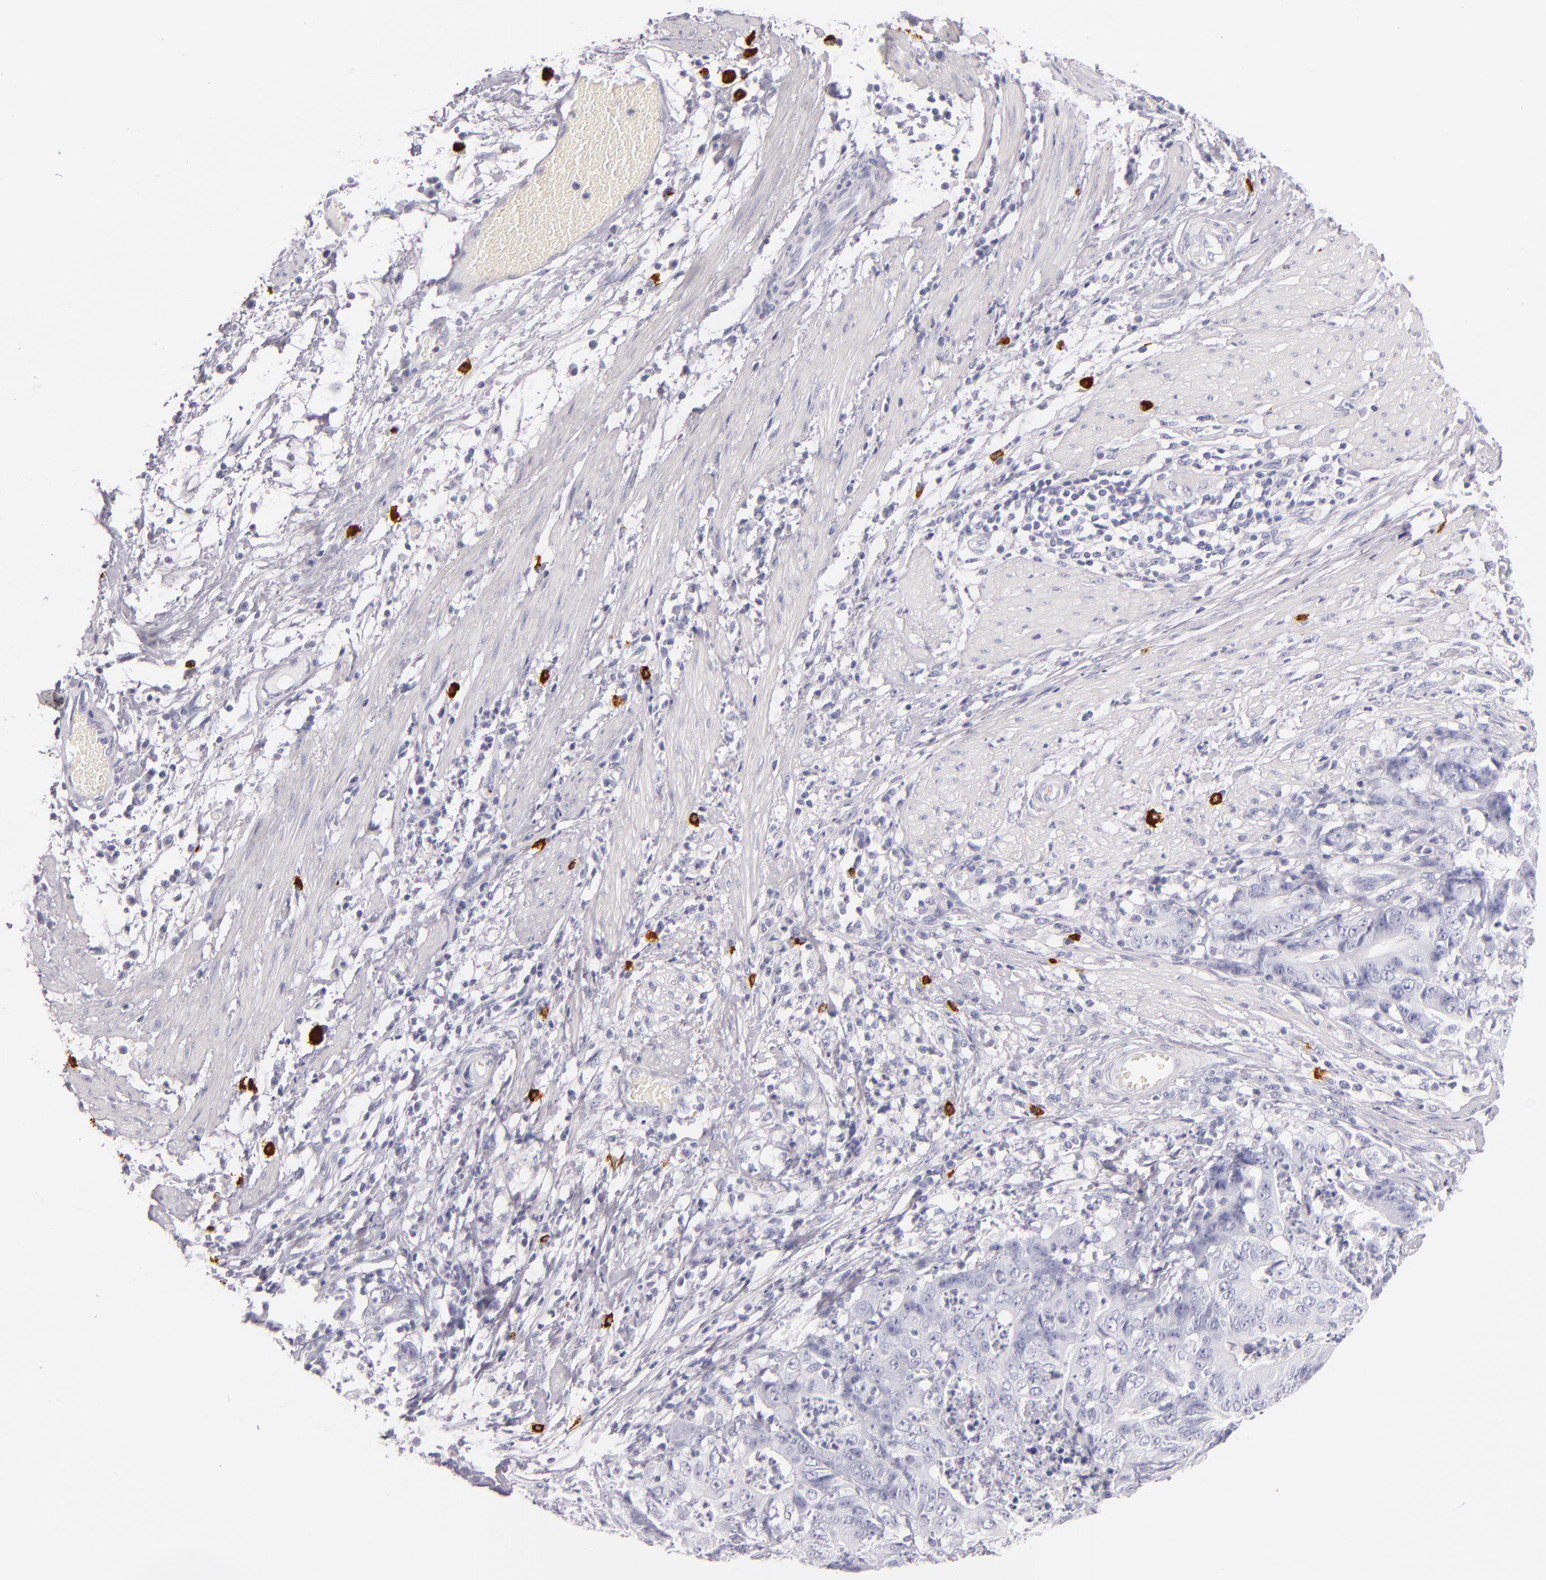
{"staining": {"intensity": "negative", "quantity": "none", "location": "none"}, "tissue": "stomach cancer", "cell_type": "Tumor cells", "image_type": "cancer", "snomed": [{"axis": "morphology", "description": "Adenocarcinoma, NOS"}, {"axis": "topography", "description": "Stomach, lower"}], "caption": "An image of stomach adenocarcinoma stained for a protein exhibits no brown staining in tumor cells.", "gene": "TPSD1", "patient": {"sex": "female", "age": 86}}